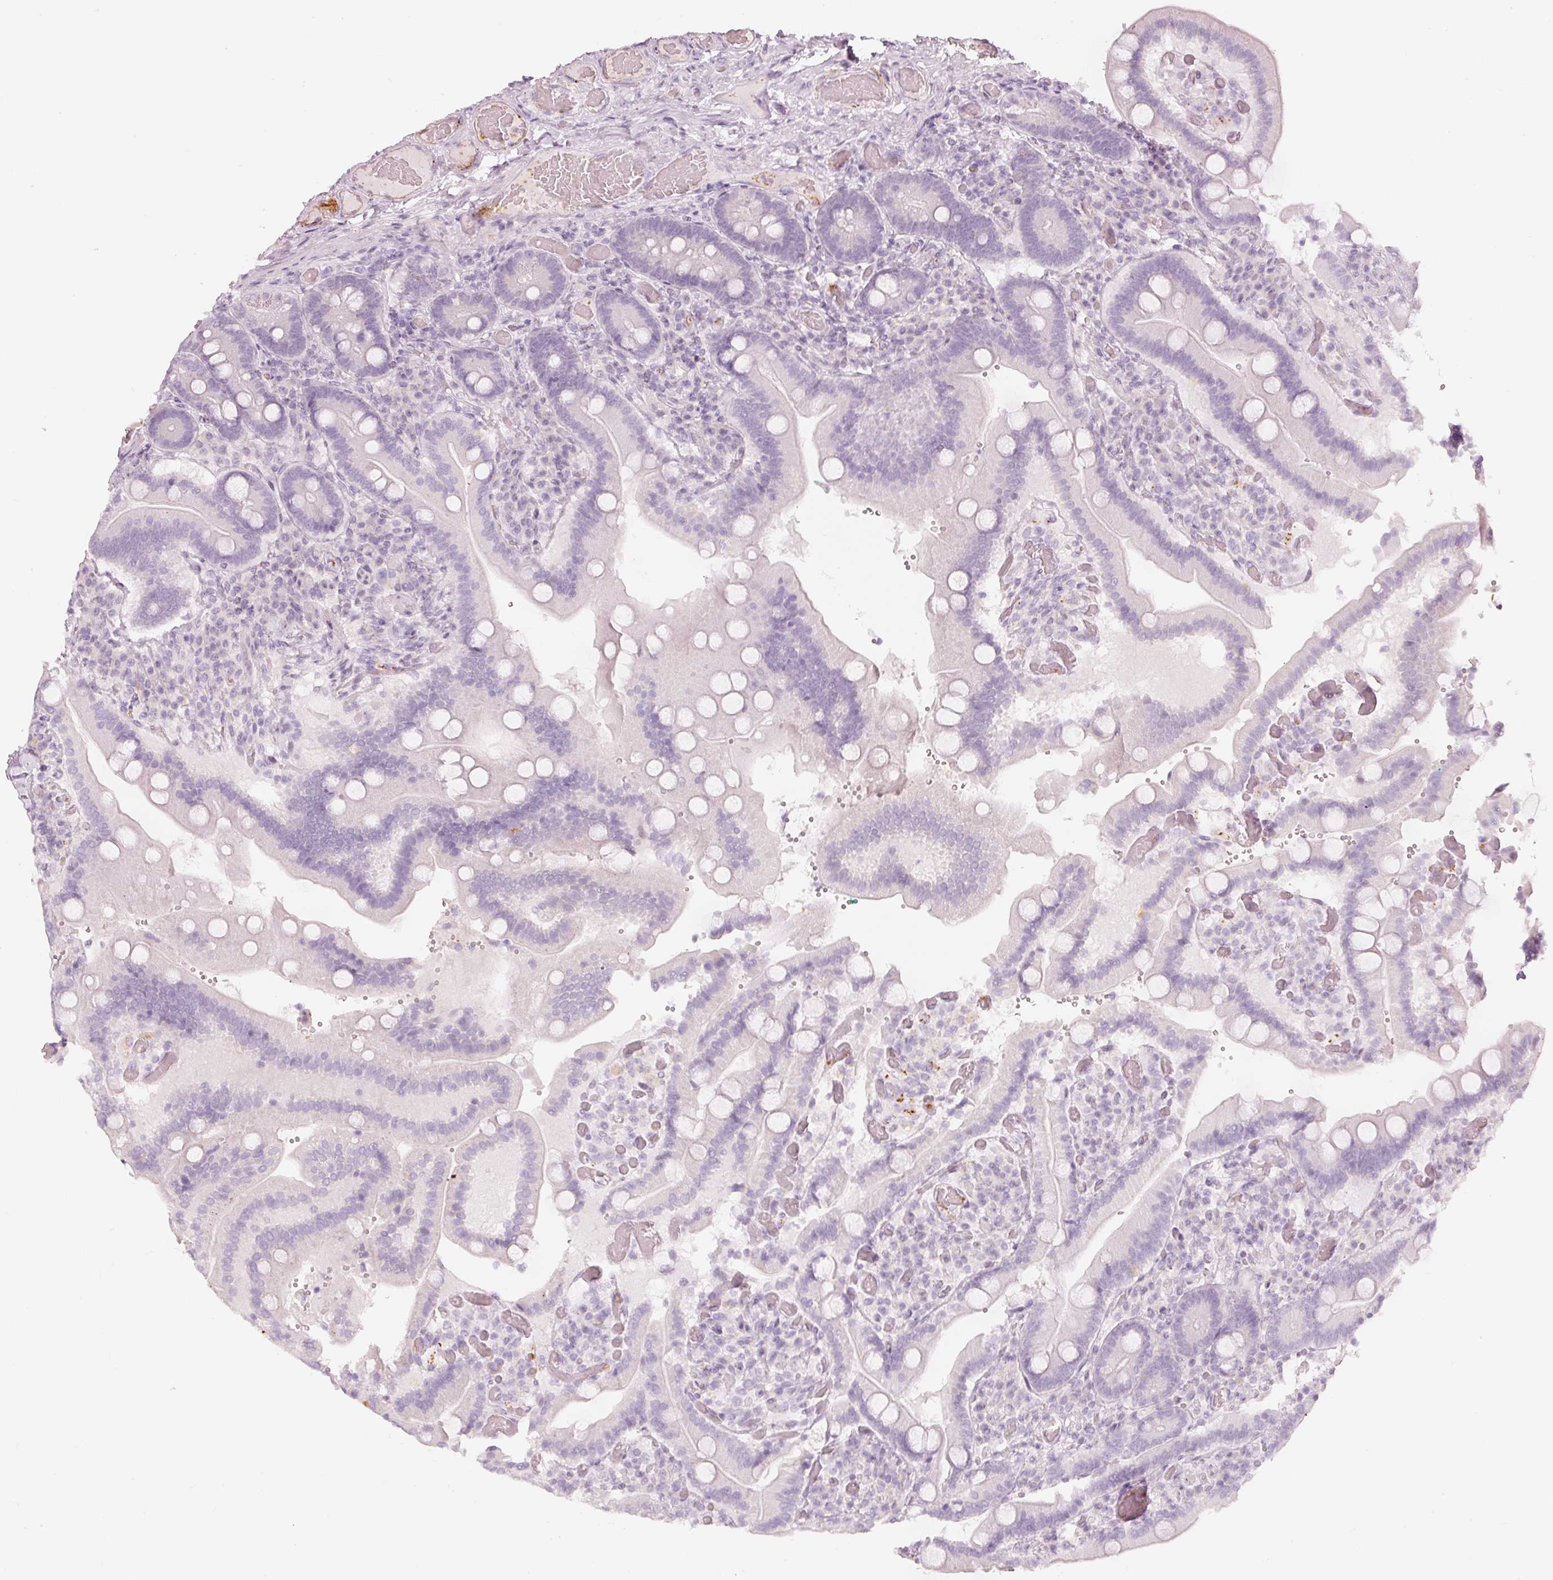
{"staining": {"intensity": "negative", "quantity": "none", "location": "none"}, "tissue": "duodenum", "cell_type": "Glandular cells", "image_type": "normal", "snomed": [{"axis": "morphology", "description": "Normal tissue, NOS"}, {"axis": "topography", "description": "Duodenum"}], "caption": "DAB immunohistochemical staining of unremarkable human duodenum displays no significant positivity in glandular cells.", "gene": "LECT2", "patient": {"sex": "female", "age": 62}}